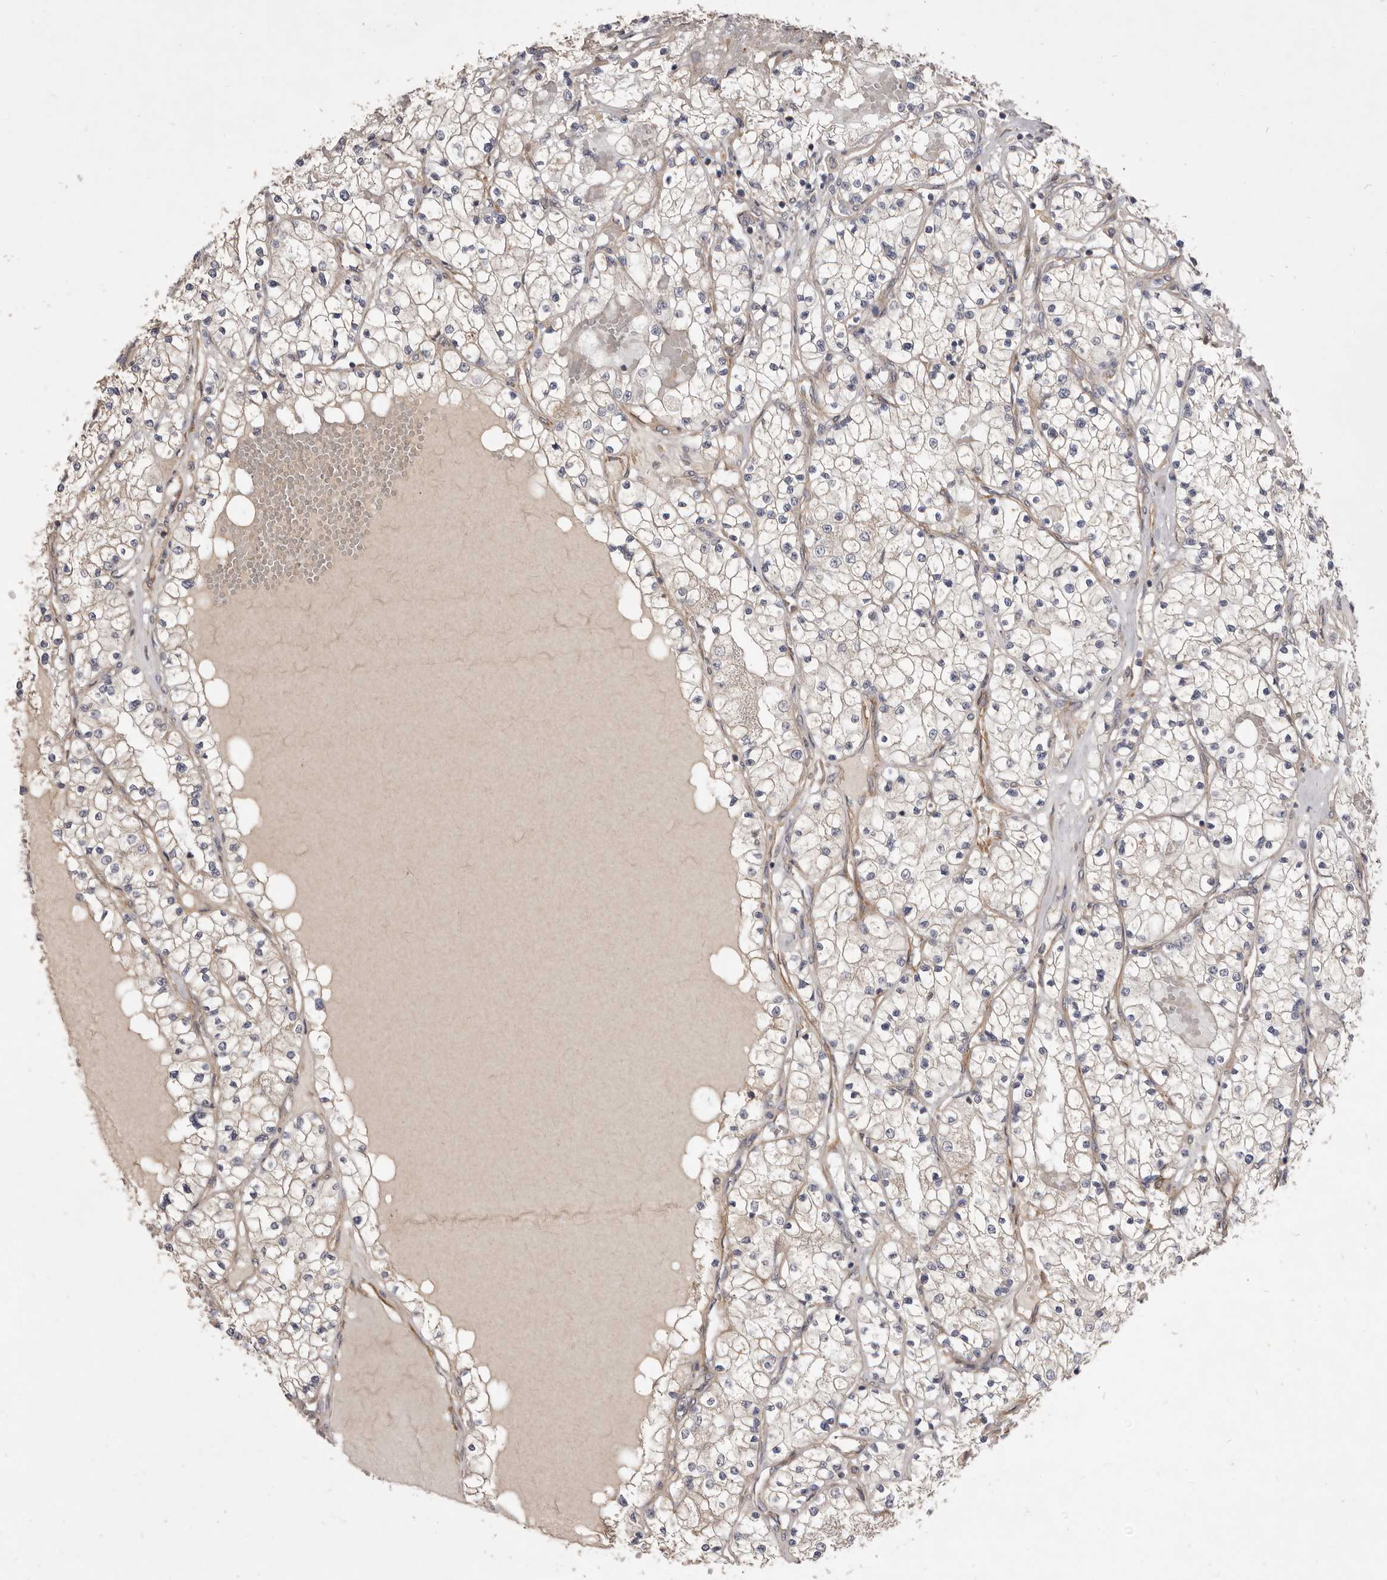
{"staining": {"intensity": "negative", "quantity": "none", "location": "none"}, "tissue": "renal cancer", "cell_type": "Tumor cells", "image_type": "cancer", "snomed": [{"axis": "morphology", "description": "Normal tissue, NOS"}, {"axis": "morphology", "description": "Adenocarcinoma, NOS"}, {"axis": "topography", "description": "Kidney"}], "caption": "IHC image of neoplastic tissue: renal cancer stained with DAB displays no significant protein expression in tumor cells.", "gene": "VPS45", "patient": {"sex": "male", "age": 68}}